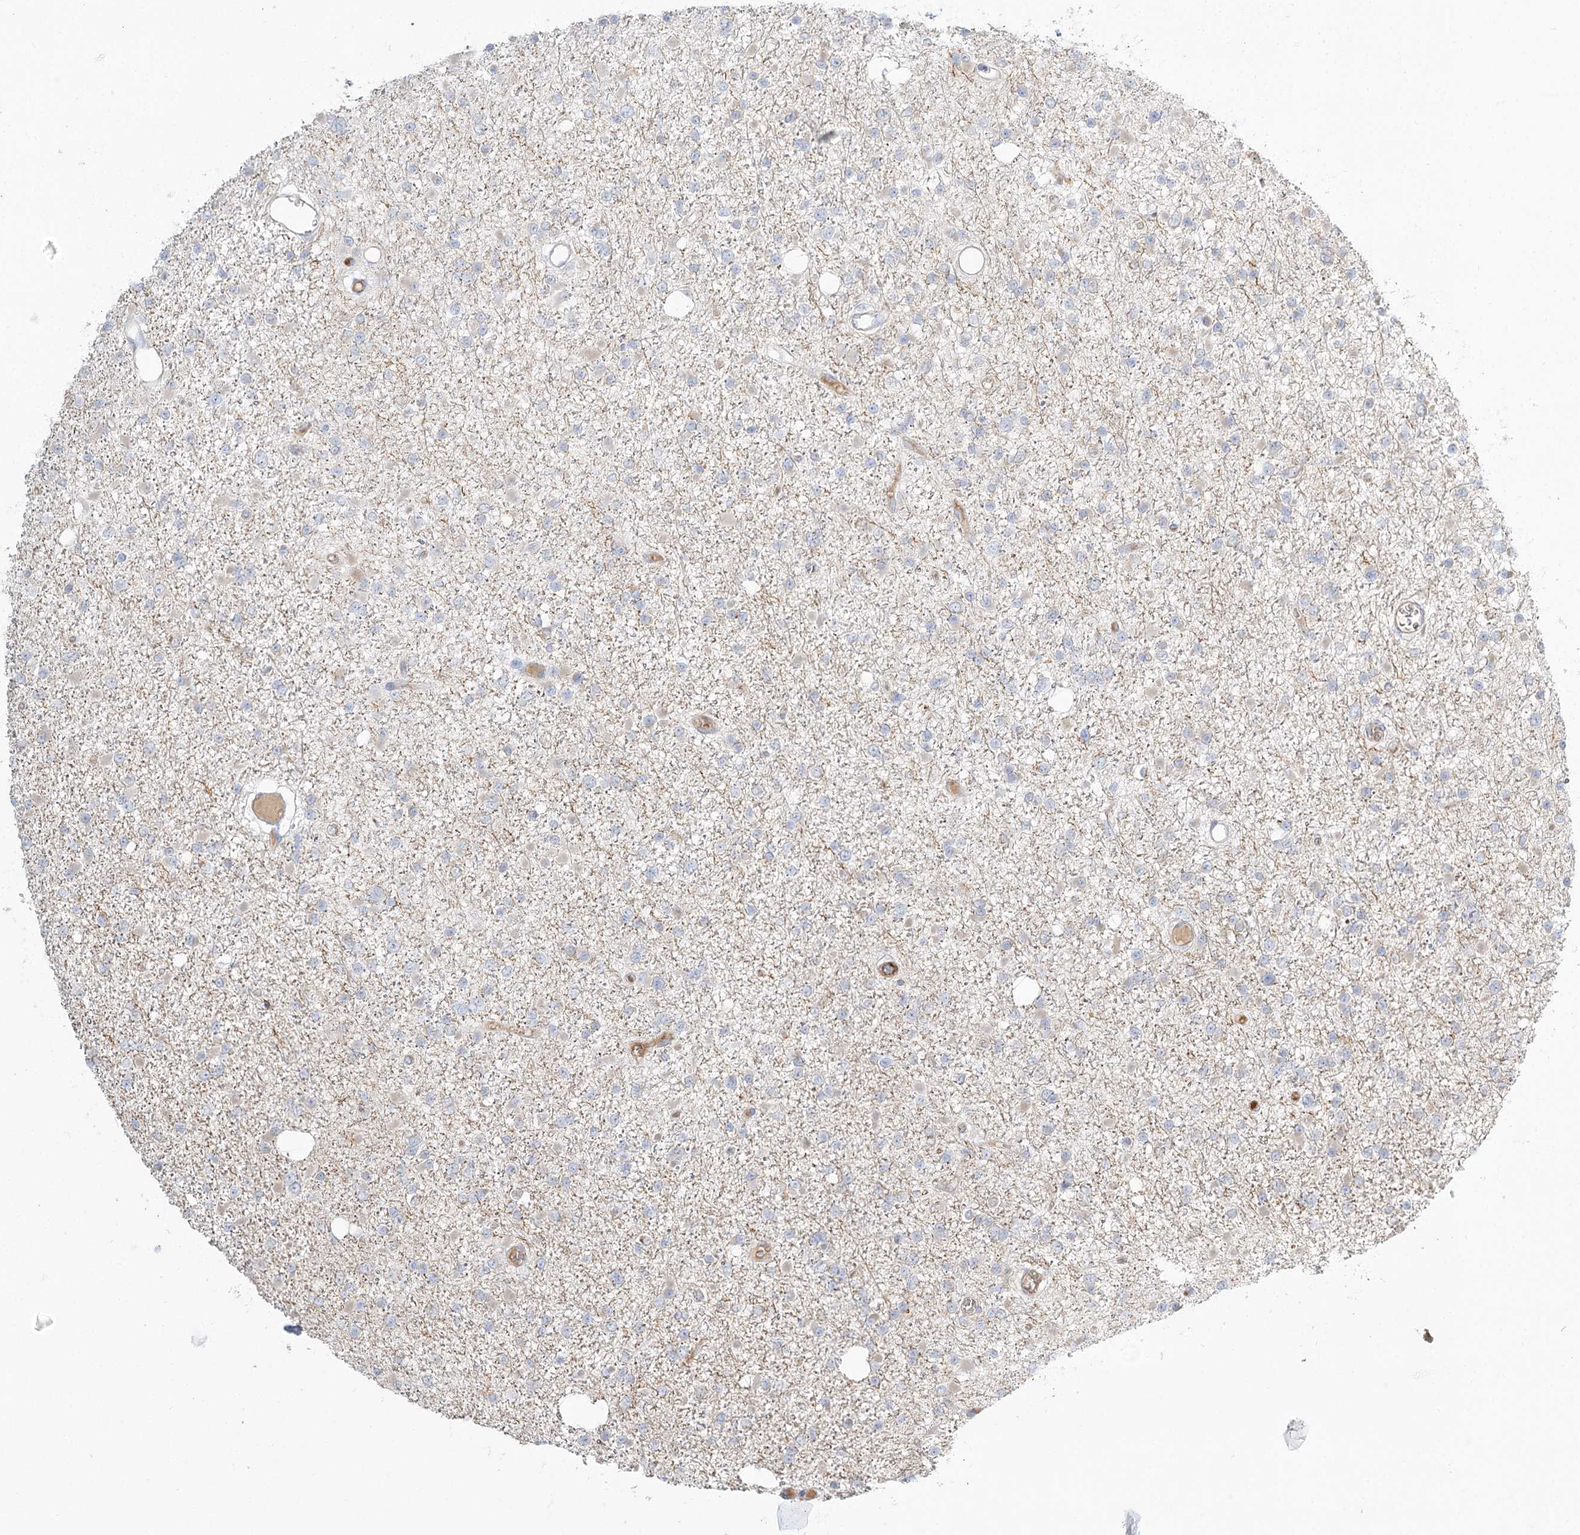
{"staining": {"intensity": "negative", "quantity": "none", "location": "none"}, "tissue": "glioma", "cell_type": "Tumor cells", "image_type": "cancer", "snomed": [{"axis": "morphology", "description": "Glioma, malignant, Low grade"}, {"axis": "topography", "description": "Brain"}], "caption": "Micrograph shows no significant protein positivity in tumor cells of malignant glioma (low-grade).", "gene": "GUCY2C", "patient": {"sex": "female", "age": 22}}